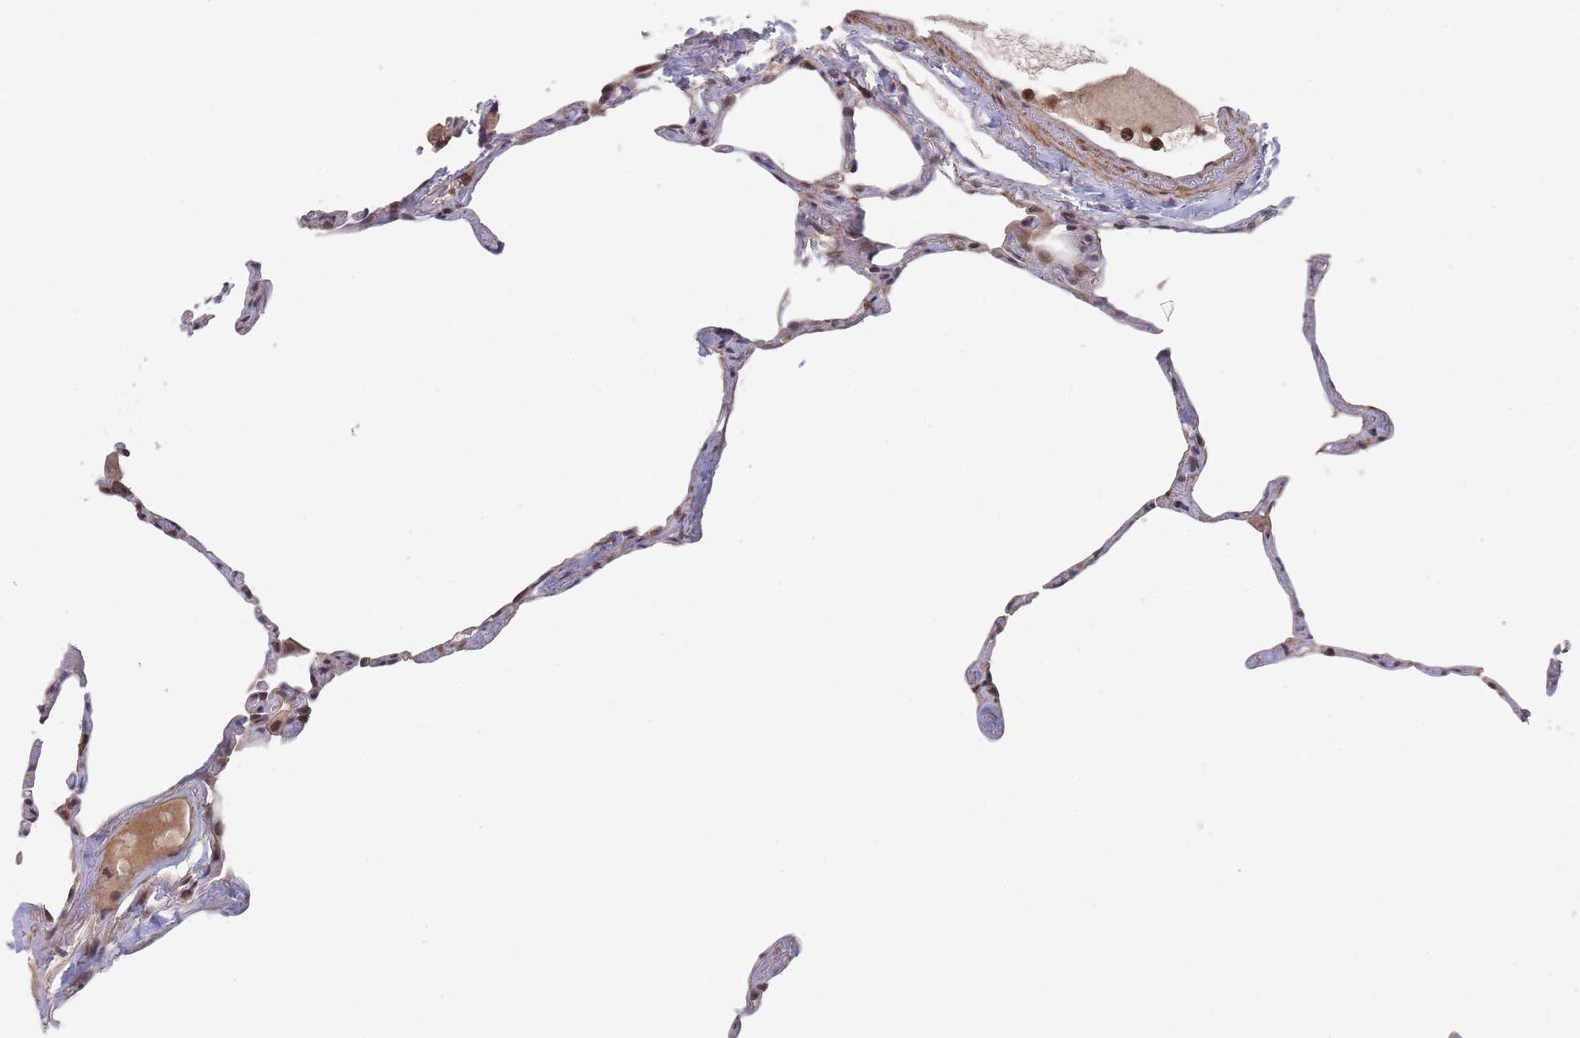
{"staining": {"intensity": "moderate", "quantity": "25%-75%", "location": "nuclear"}, "tissue": "lung", "cell_type": "Alveolar cells", "image_type": "normal", "snomed": [{"axis": "morphology", "description": "Normal tissue, NOS"}, {"axis": "topography", "description": "Lung"}], "caption": "IHC histopathology image of unremarkable human lung stained for a protein (brown), which reveals medium levels of moderate nuclear expression in about 25%-75% of alveolar cells.", "gene": "SF3B1", "patient": {"sex": "male", "age": 65}}